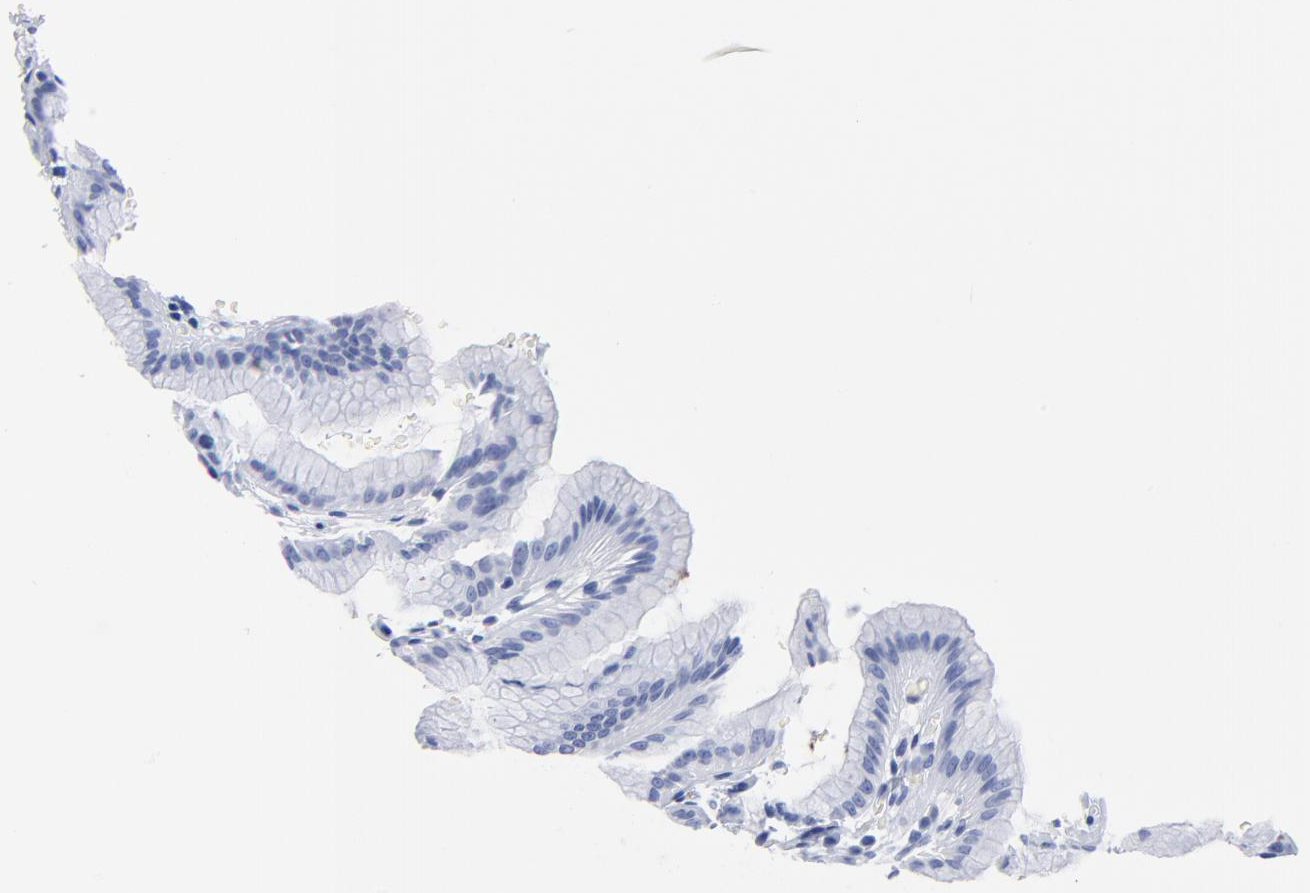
{"staining": {"intensity": "negative", "quantity": "none", "location": "none"}, "tissue": "stomach", "cell_type": "Glandular cells", "image_type": "normal", "snomed": [{"axis": "morphology", "description": "Normal tissue, NOS"}, {"axis": "topography", "description": "Stomach"}], "caption": "Protein analysis of unremarkable stomach reveals no significant expression in glandular cells.", "gene": "ACY1", "patient": {"sex": "male", "age": 42}}